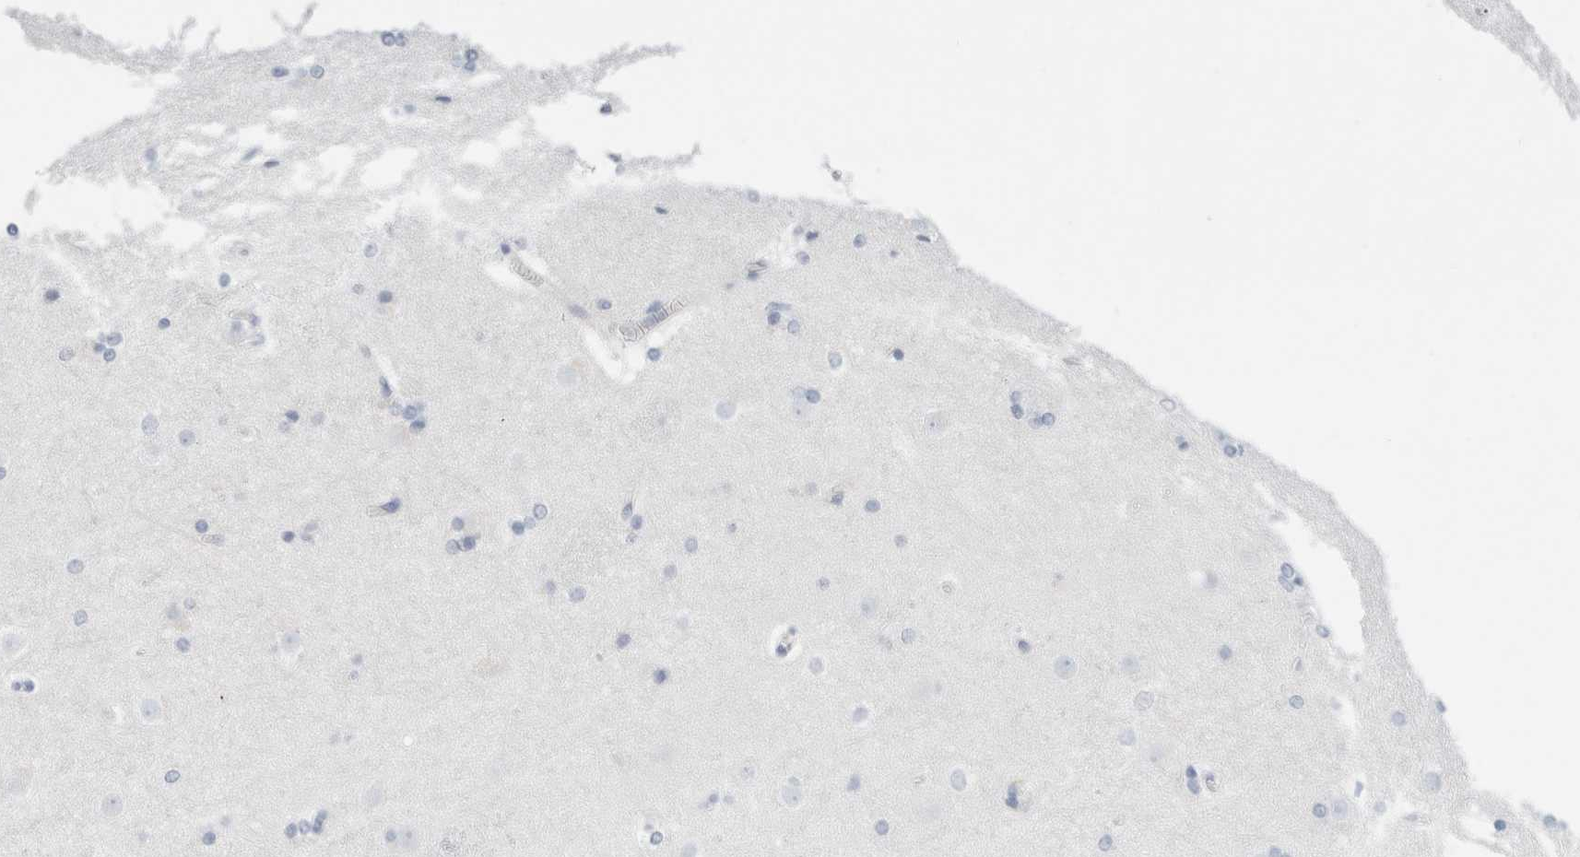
{"staining": {"intensity": "negative", "quantity": "none", "location": "none"}, "tissue": "caudate", "cell_type": "Glial cells", "image_type": "normal", "snomed": [{"axis": "morphology", "description": "Normal tissue, NOS"}, {"axis": "topography", "description": "Lateral ventricle wall"}], "caption": "Glial cells are negative for brown protein staining in unremarkable caudate.", "gene": "MUC15", "patient": {"sex": "female", "age": 19}}